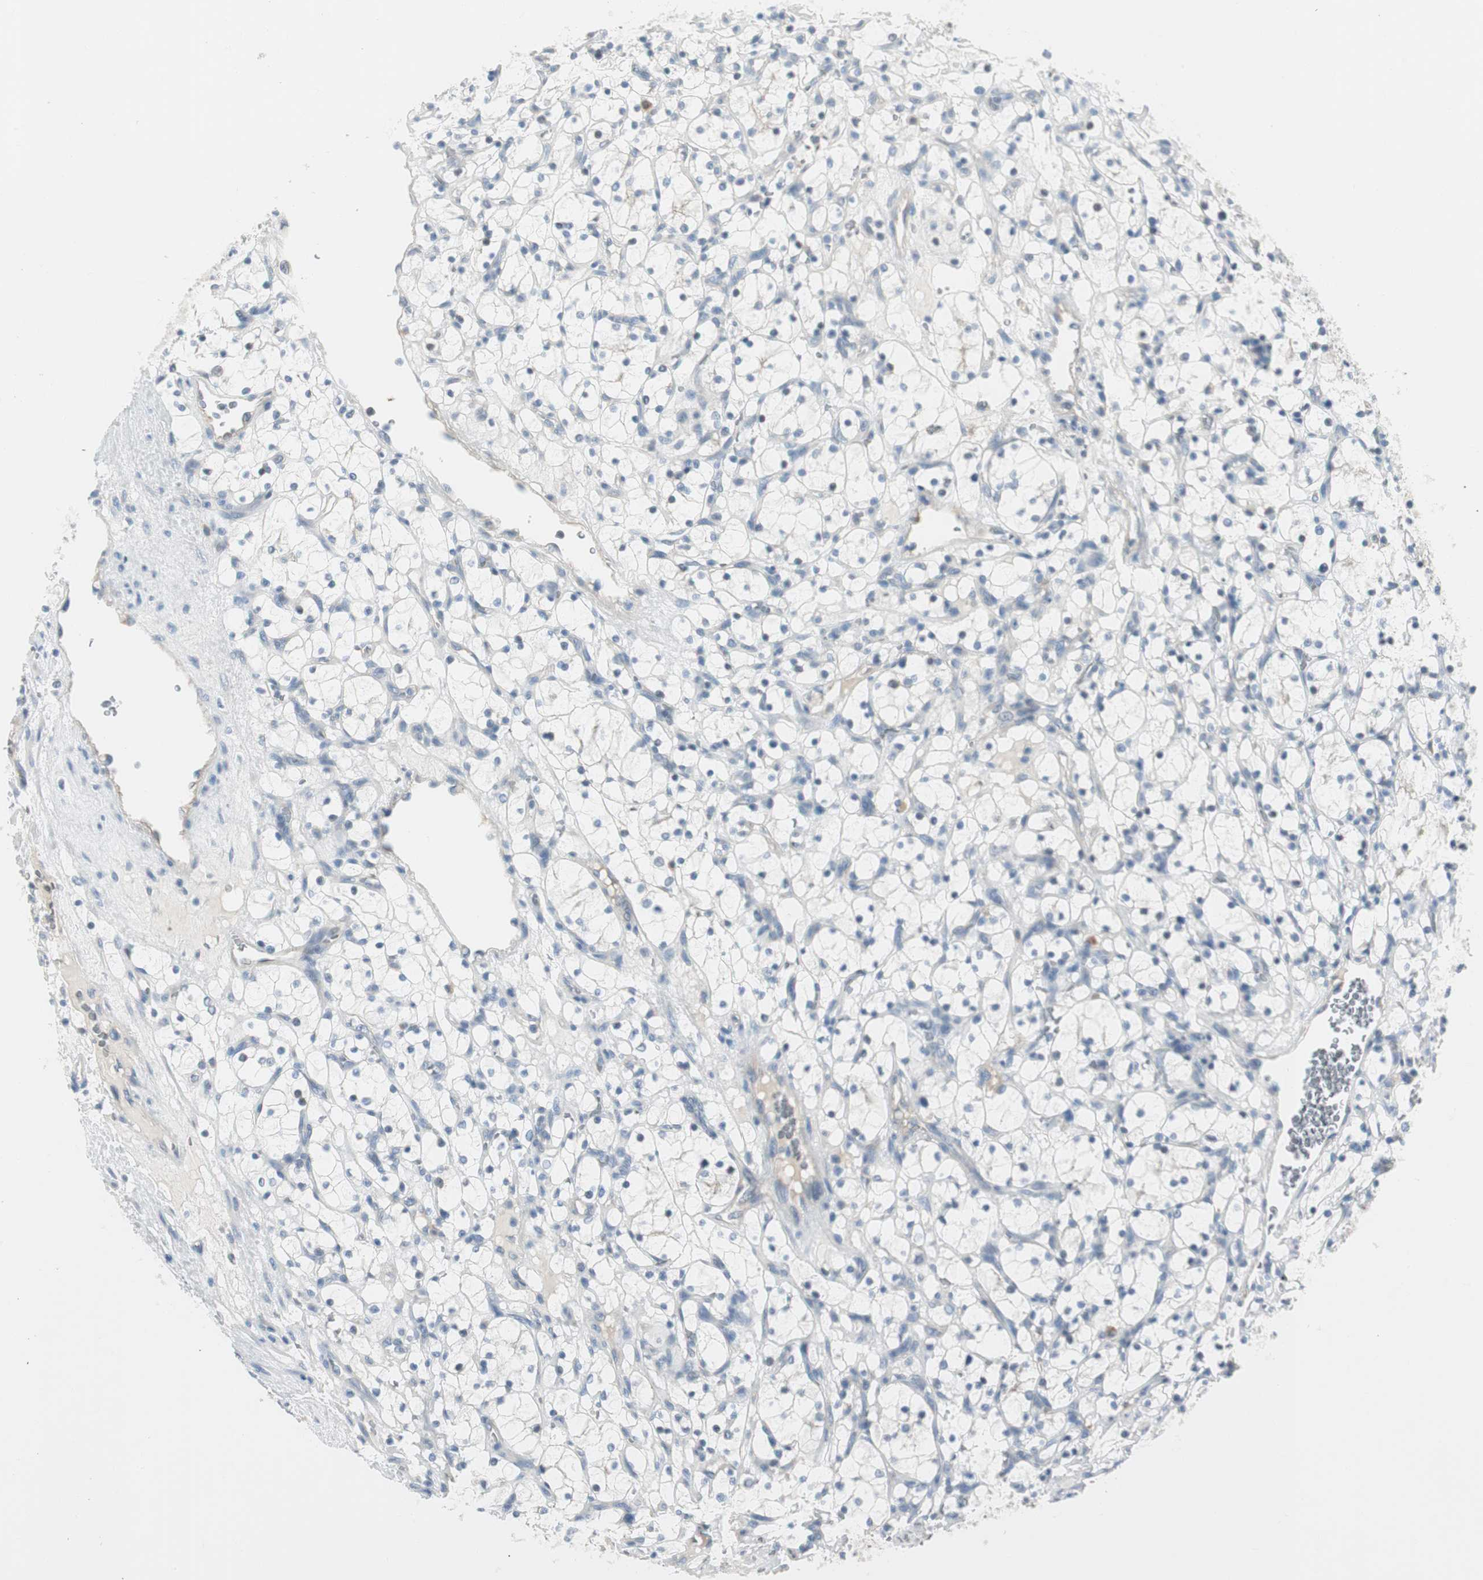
{"staining": {"intensity": "negative", "quantity": "none", "location": "none"}, "tissue": "renal cancer", "cell_type": "Tumor cells", "image_type": "cancer", "snomed": [{"axis": "morphology", "description": "Adenocarcinoma, NOS"}, {"axis": "topography", "description": "Kidney"}], "caption": "IHC of renal cancer (adenocarcinoma) demonstrates no staining in tumor cells.", "gene": "SPINK4", "patient": {"sex": "female", "age": 69}}